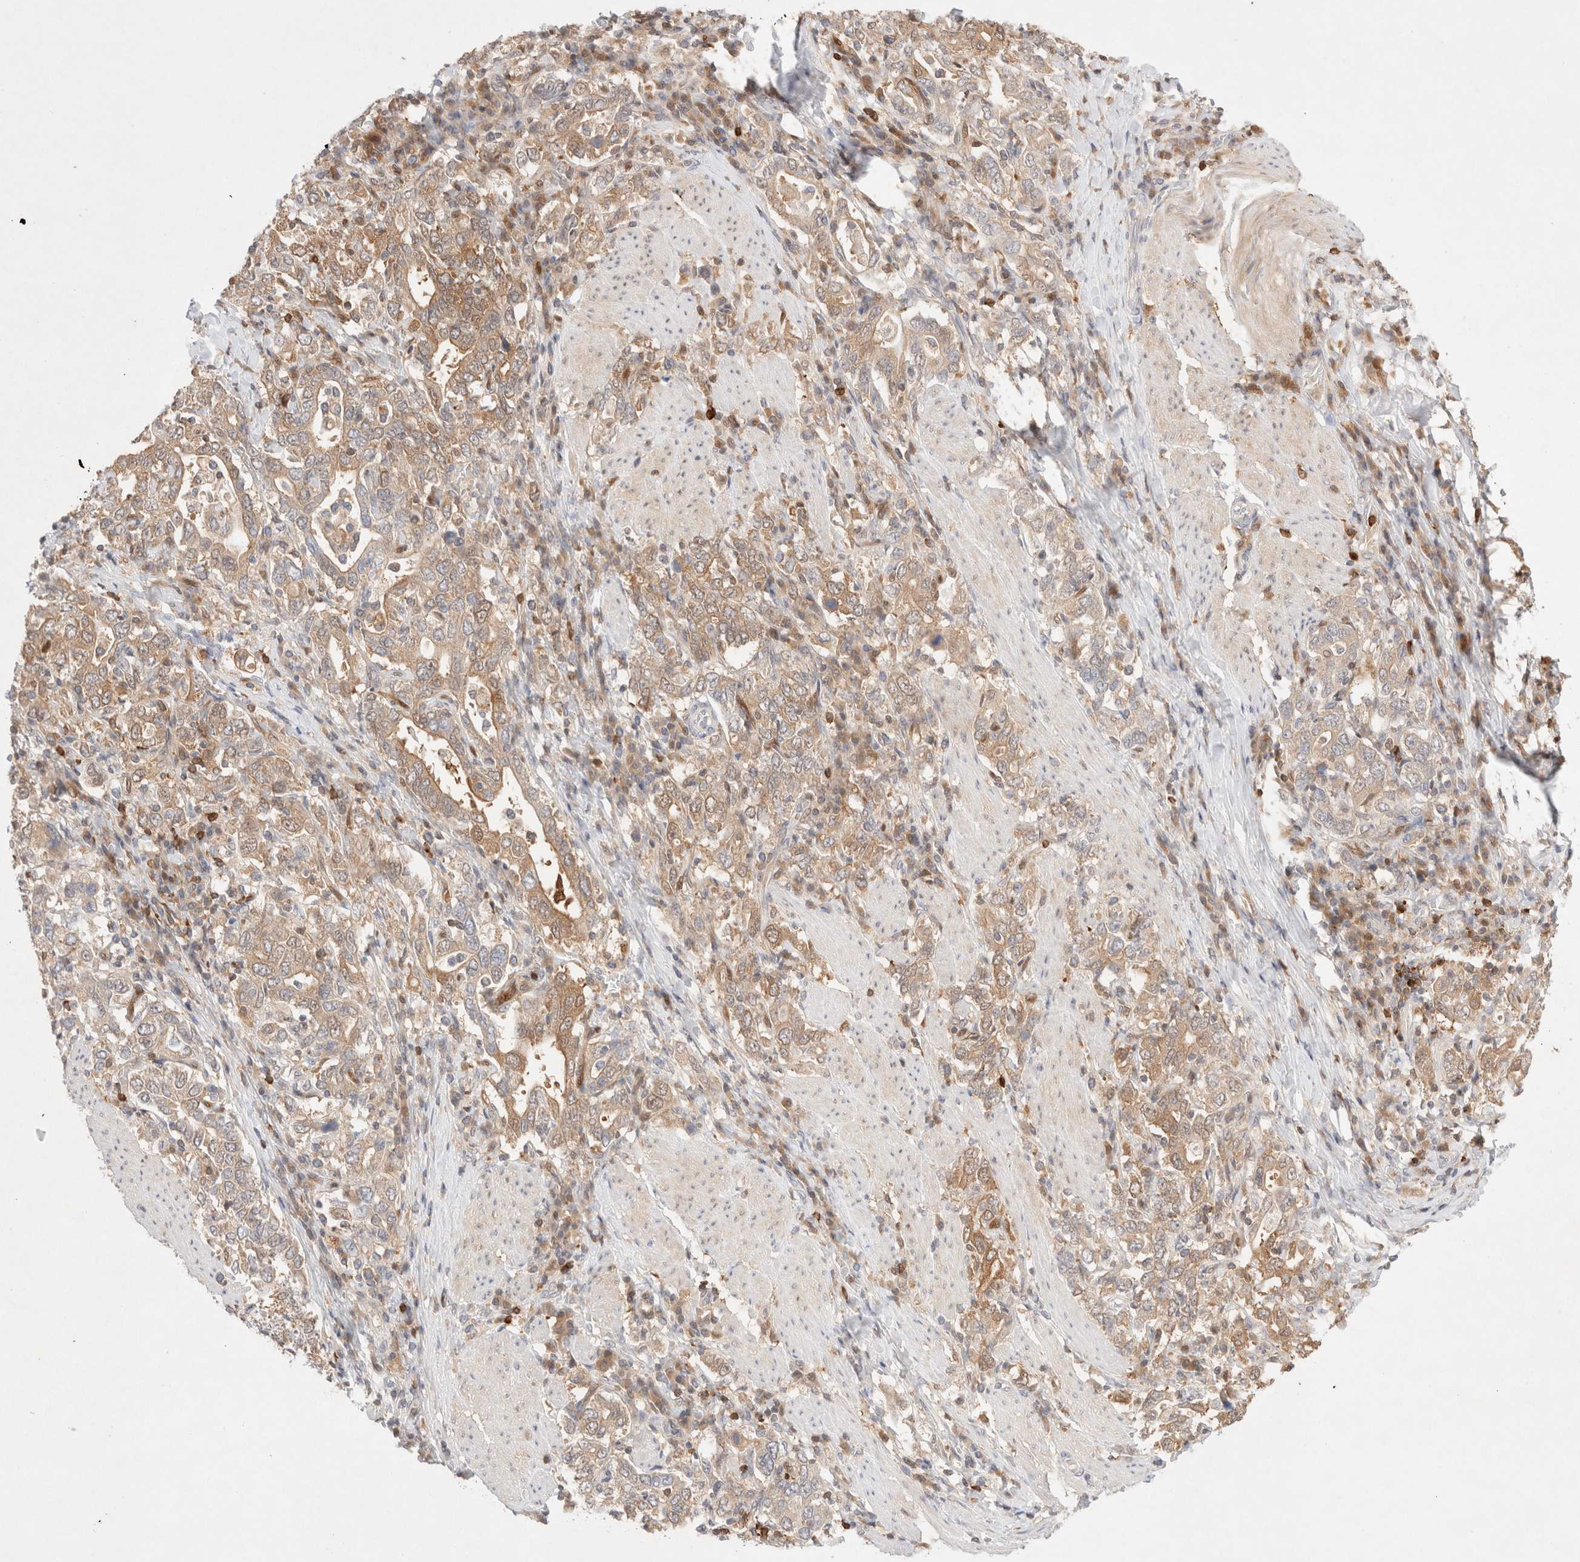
{"staining": {"intensity": "moderate", "quantity": ">75%", "location": "cytoplasmic/membranous"}, "tissue": "stomach cancer", "cell_type": "Tumor cells", "image_type": "cancer", "snomed": [{"axis": "morphology", "description": "Adenocarcinoma, NOS"}, {"axis": "topography", "description": "Stomach, upper"}], "caption": "Immunohistochemistry (DAB (3,3'-diaminobenzidine)) staining of stomach adenocarcinoma reveals moderate cytoplasmic/membranous protein positivity in approximately >75% of tumor cells.", "gene": "STARD10", "patient": {"sex": "male", "age": 62}}